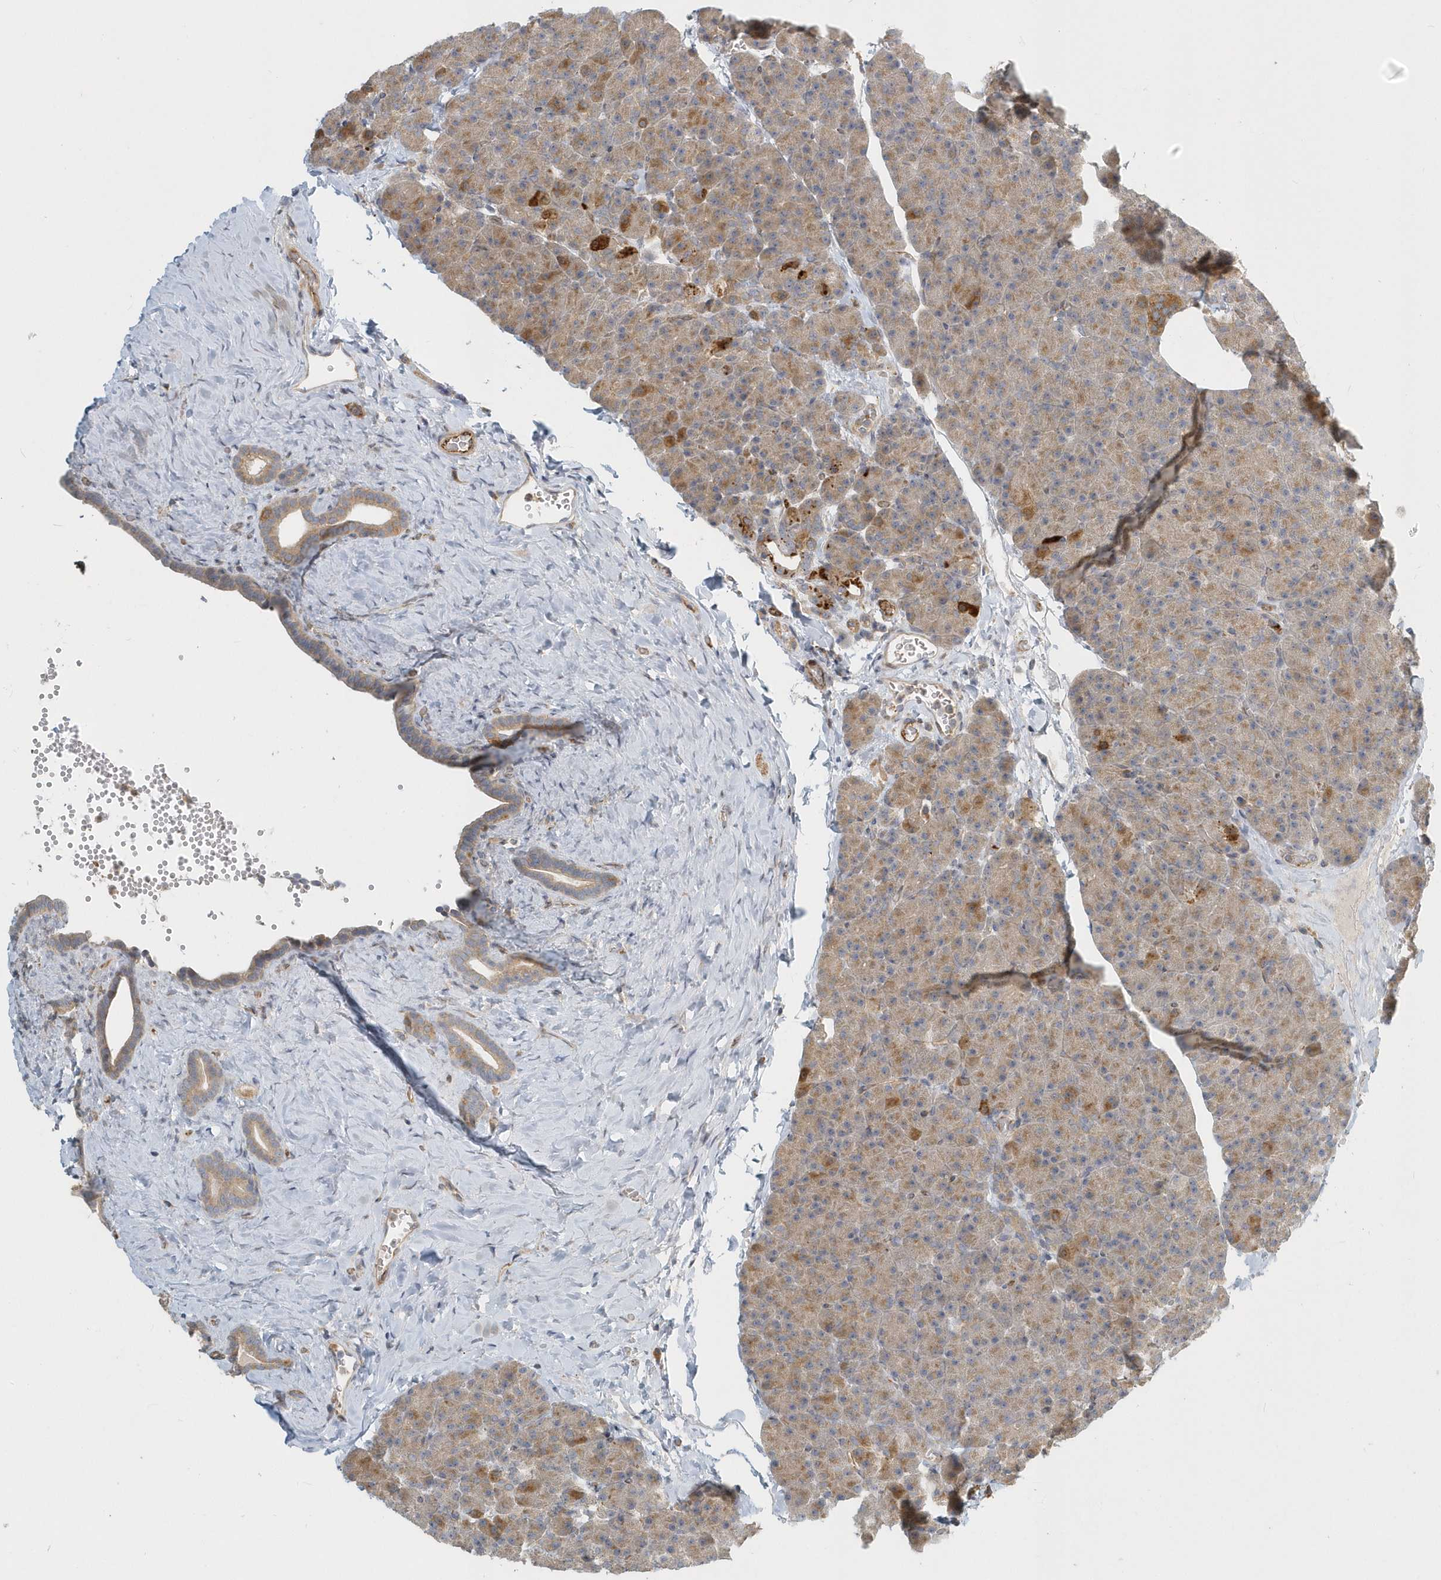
{"staining": {"intensity": "moderate", "quantity": "25%-75%", "location": "cytoplasmic/membranous"}, "tissue": "pancreas", "cell_type": "Exocrine glandular cells", "image_type": "normal", "snomed": [{"axis": "morphology", "description": "Normal tissue, NOS"}, {"axis": "morphology", "description": "Carcinoid, malignant, NOS"}, {"axis": "topography", "description": "Pancreas"}], "caption": "This image exhibits immunohistochemistry staining of benign pancreas, with medium moderate cytoplasmic/membranous expression in approximately 25%-75% of exocrine glandular cells.", "gene": "NAPB", "patient": {"sex": "female", "age": 35}}